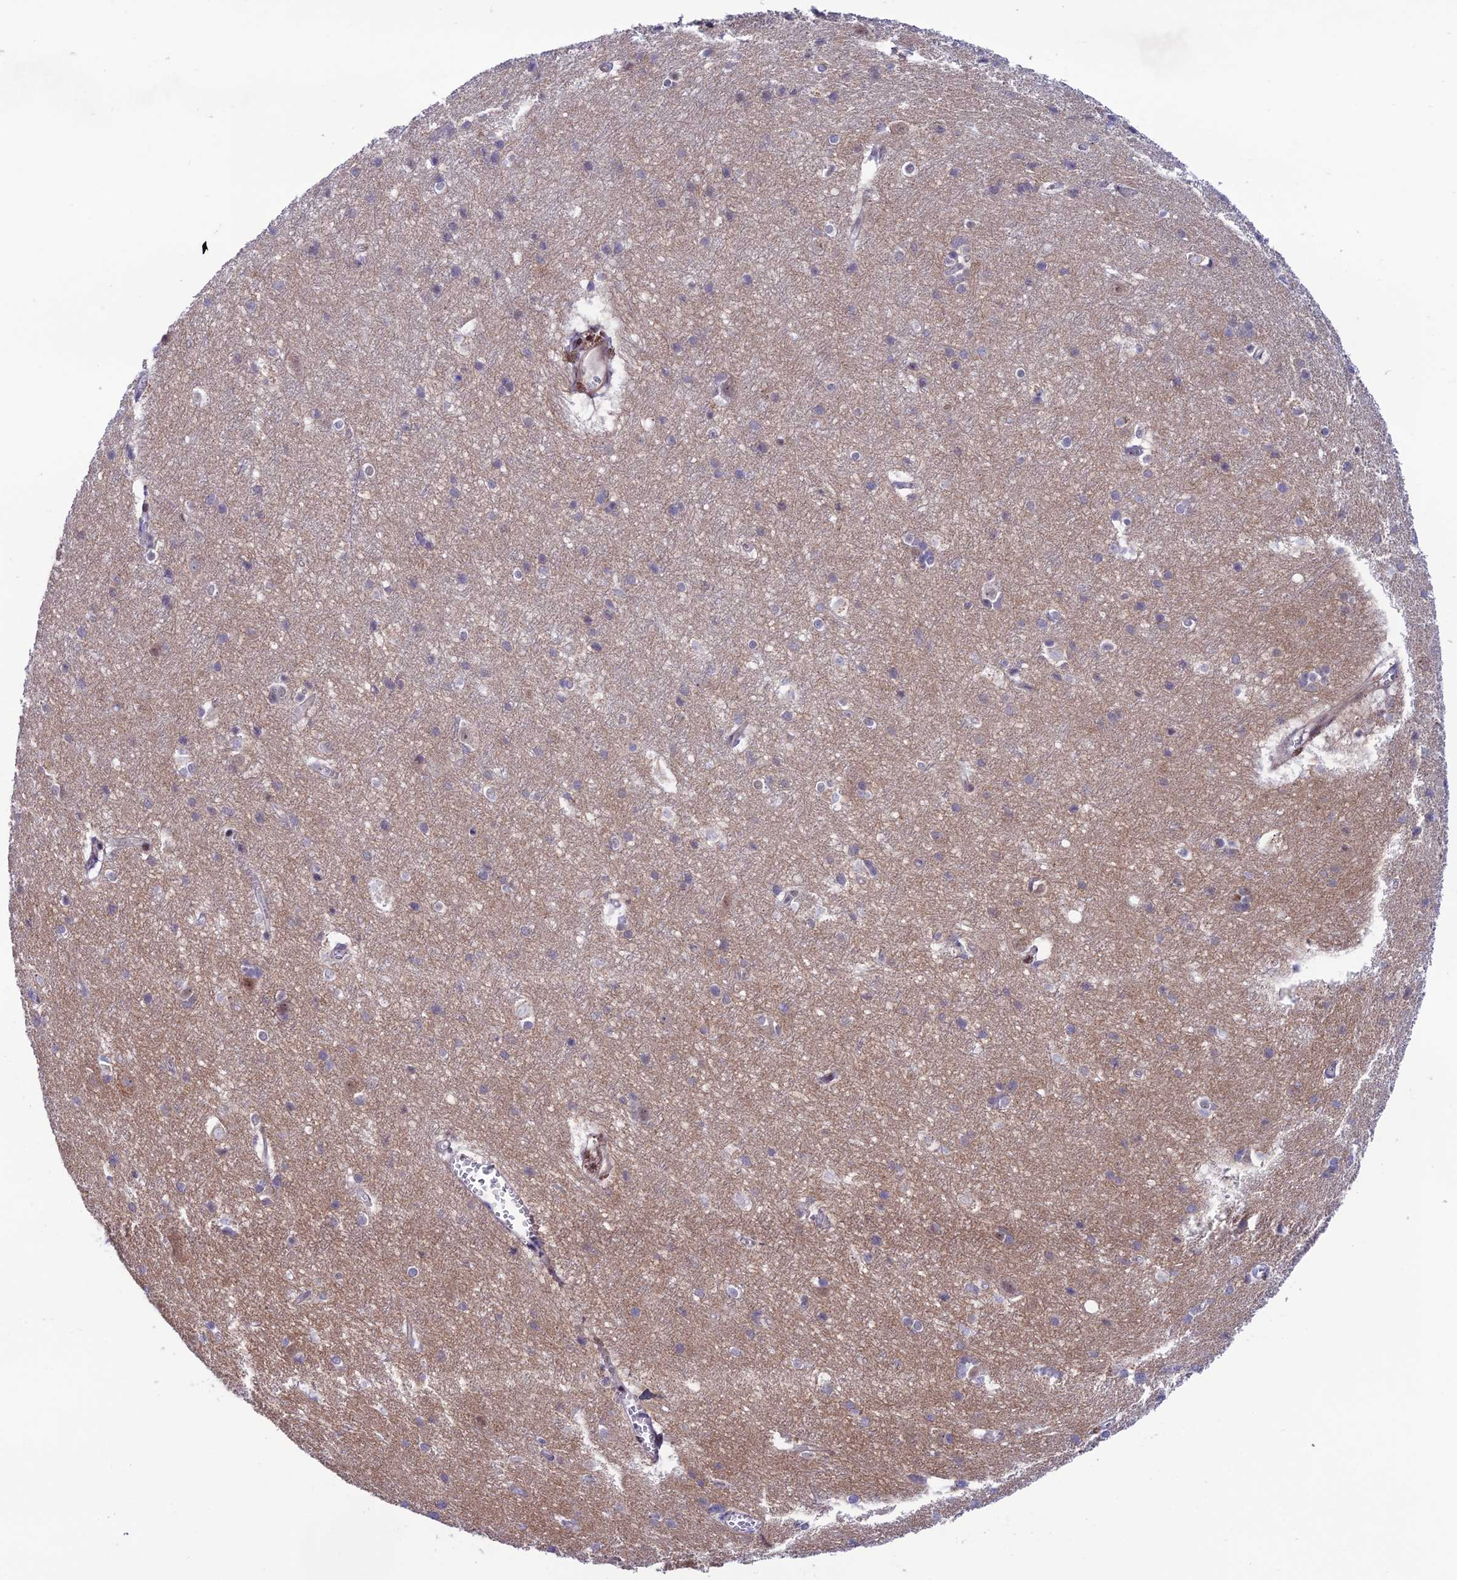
{"staining": {"intensity": "weak", "quantity": "25%-75%", "location": "cytoplasmic/membranous"}, "tissue": "cerebral cortex", "cell_type": "Endothelial cells", "image_type": "normal", "snomed": [{"axis": "morphology", "description": "Normal tissue, NOS"}, {"axis": "topography", "description": "Cerebral cortex"}], "caption": "A micrograph of human cerebral cortex stained for a protein reveals weak cytoplasmic/membranous brown staining in endothelial cells. (brown staining indicates protein expression, while blue staining denotes nuclei).", "gene": "COL6A6", "patient": {"sex": "male", "age": 54}}